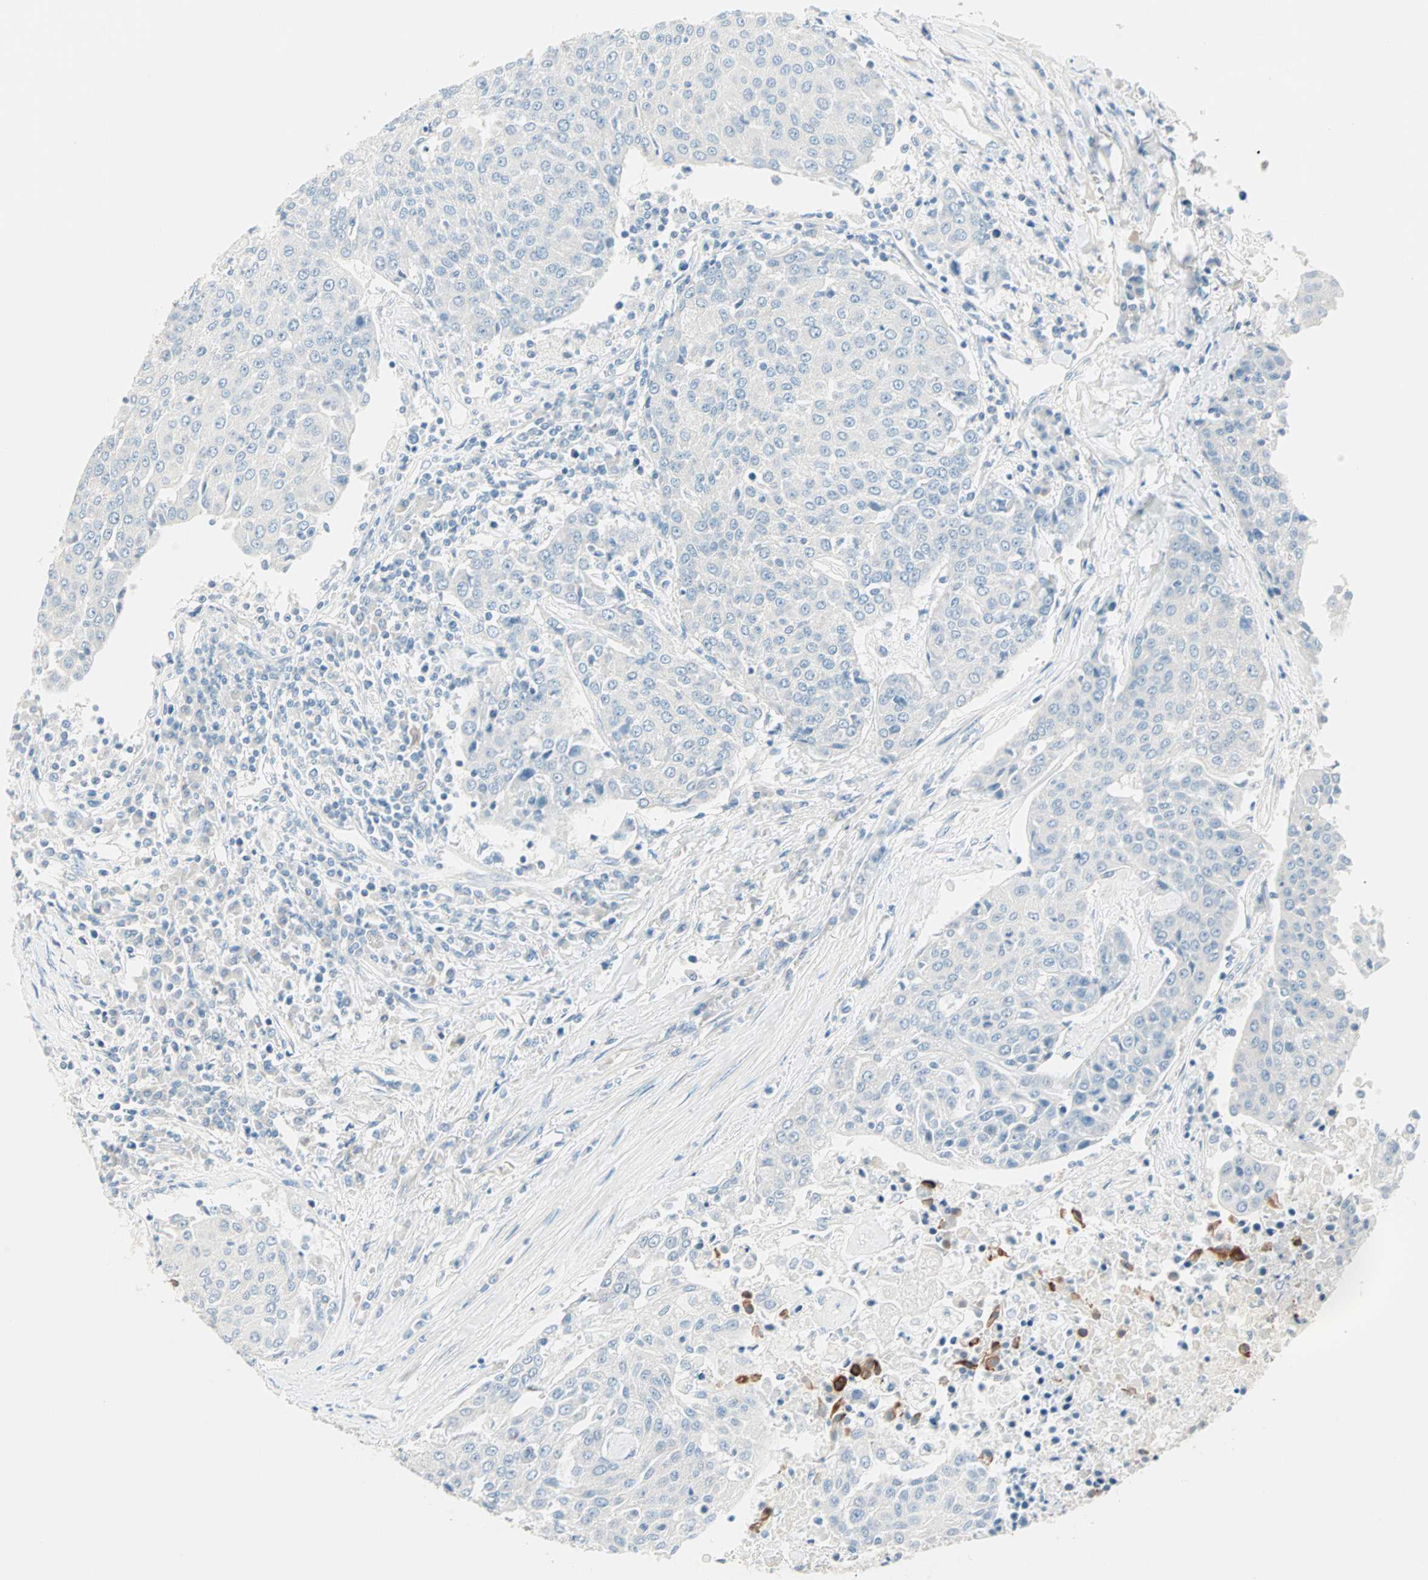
{"staining": {"intensity": "negative", "quantity": "none", "location": "none"}, "tissue": "urothelial cancer", "cell_type": "Tumor cells", "image_type": "cancer", "snomed": [{"axis": "morphology", "description": "Urothelial carcinoma, High grade"}, {"axis": "topography", "description": "Urinary bladder"}], "caption": "IHC of human urothelial cancer shows no expression in tumor cells. (DAB (3,3'-diaminobenzidine) IHC with hematoxylin counter stain).", "gene": "SULT1C2", "patient": {"sex": "female", "age": 85}}